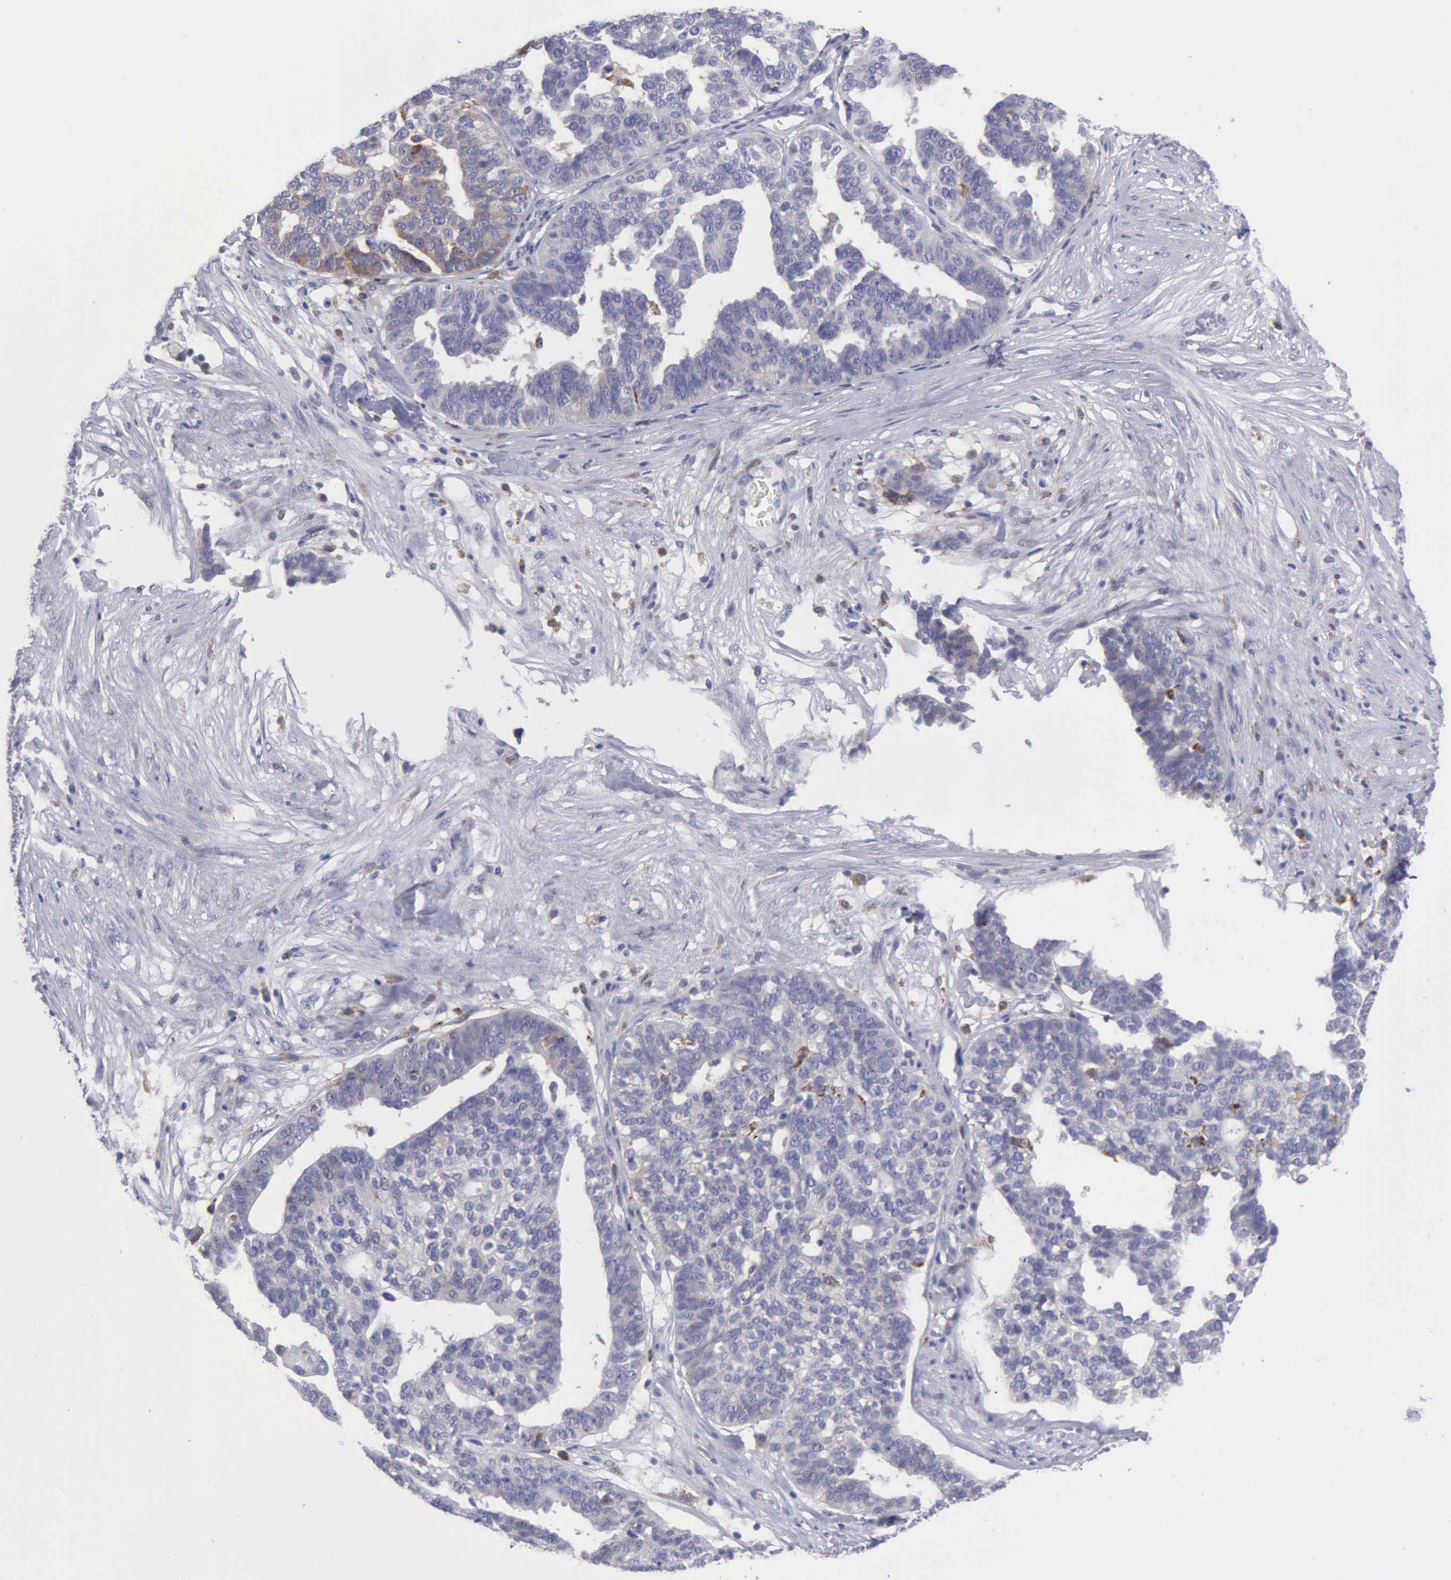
{"staining": {"intensity": "weak", "quantity": "<25%", "location": "cytoplasmic/membranous"}, "tissue": "ovarian cancer", "cell_type": "Tumor cells", "image_type": "cancer", "snomed": [{"axis": "morphology", "description": "Cystadenocarcinoma, serous, NOS"}, {"axis": "topography", "description": "Ovary"}], "caption": "Photomicrograph shows no protein expression in tumor cells of ovarian serous cystadenocarcinoma tissue. (IHC, brightfield microscopy, high magnification).", "gene": "TYRP1", "patient": {"sex": "female", "age": 59}}